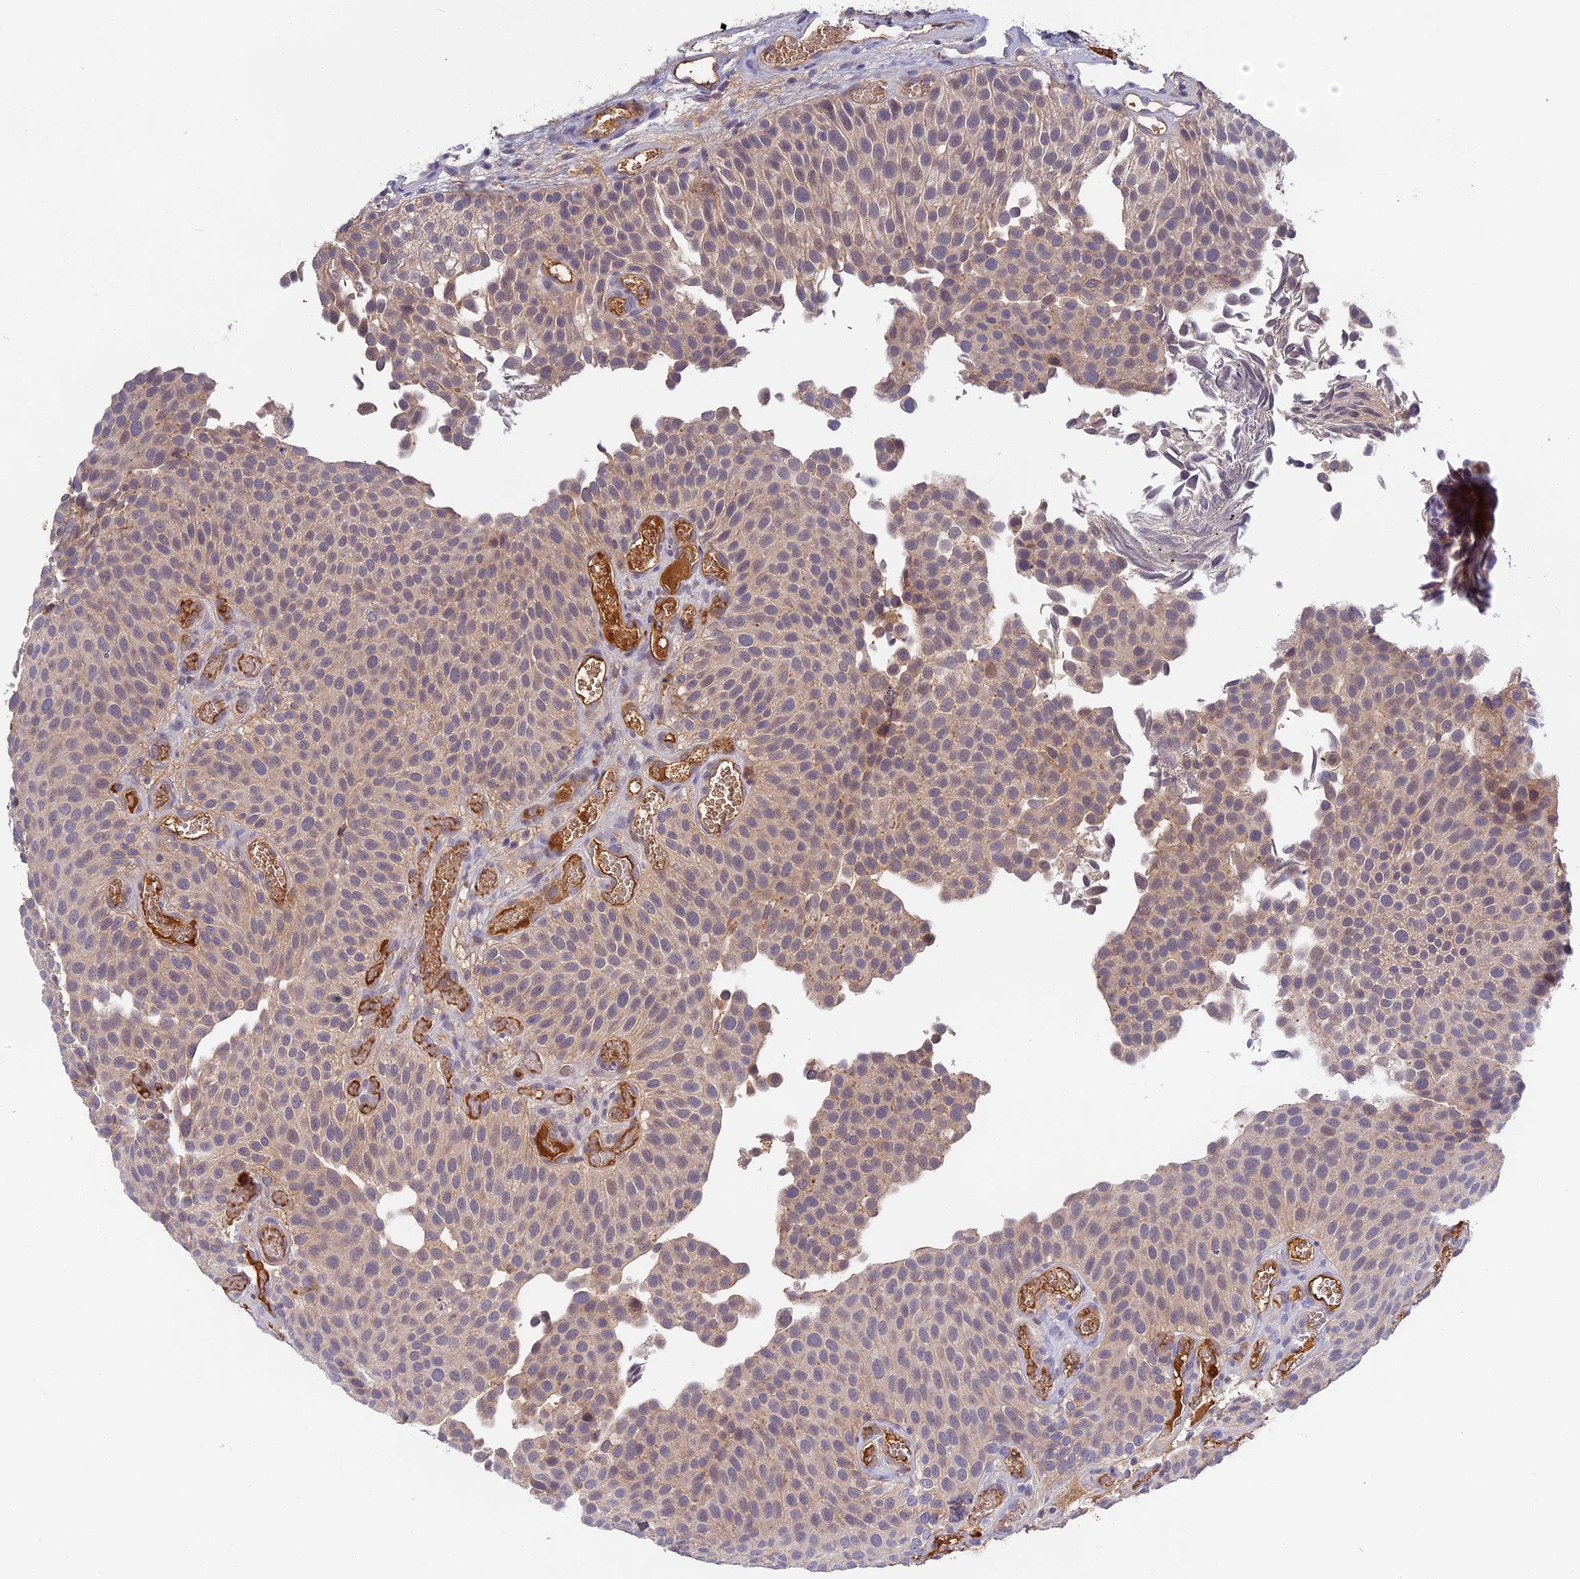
{"staining": {"intensity": "weak", "quantity": "25%-75%", "location": "cytoplasmic/membranous"}, "tissue": "urothelial cancer", "cell_type": "Tumor cells", "image_type": "cancer", "snomed": [{"axis": "morphology", "description": "Urothelial carcinoma, Low grade"}, {"axis": "topography", "description": "Urinary bladder"}], "caption": "Immunohistochemistry micrograph of neoplastic tissue: urothelial carcinoma (low-grade) stained using immunohistochemistry shows low levels of weak protein expression localized specifically in the cytoplasmic/membranous of tumor cells, appearing as a cytoplasmic/membranous brown color.", "gene": "ADGRD1", "patient": {"sex": "male", "age": 89}}